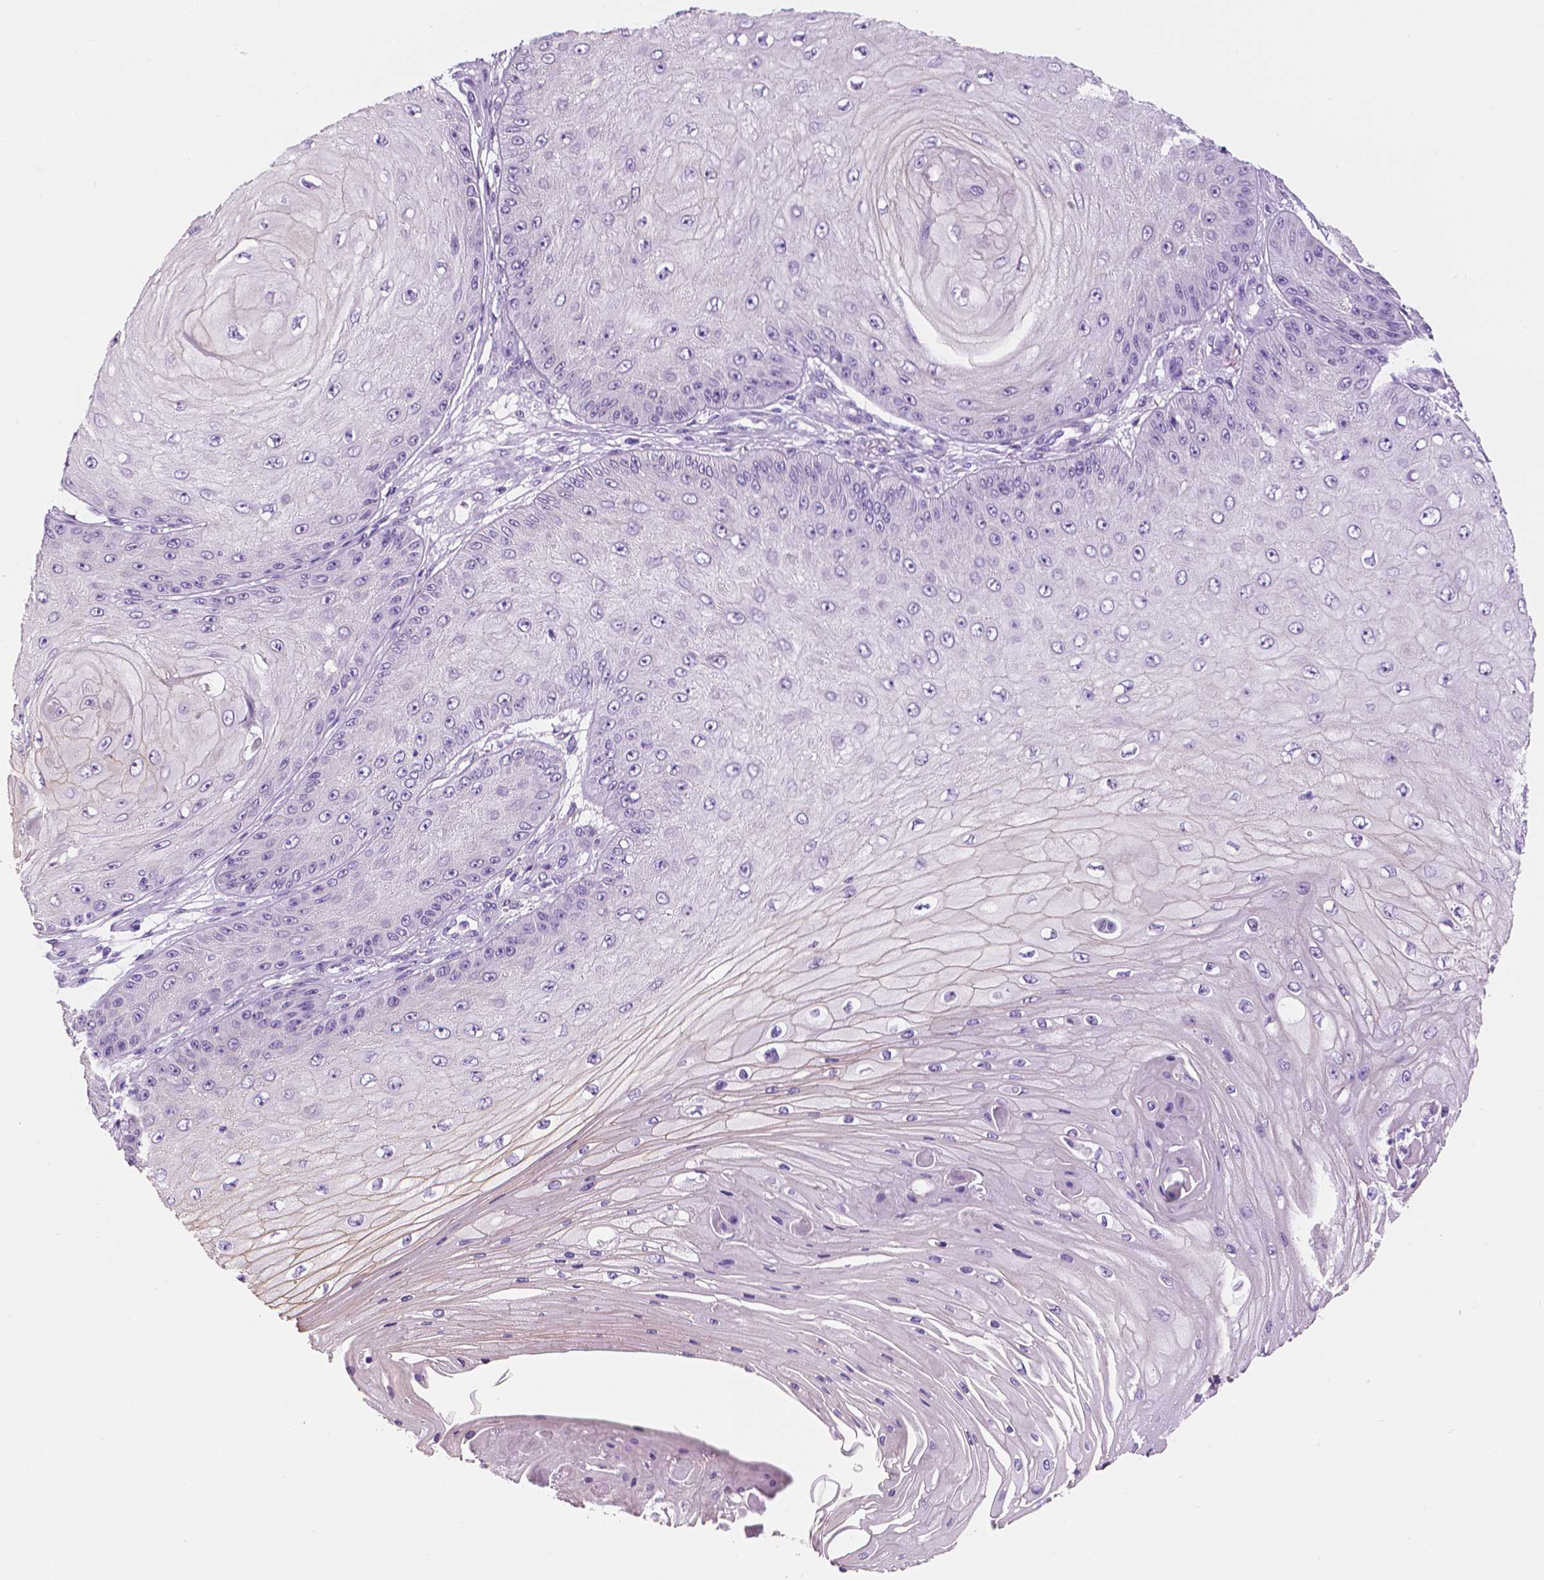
{"staining": {"intensity": "negative", "quantity": "none", "location": "none"}, "tissue": "skin cancer", "cell_type": "Tumor cells", "image_type": "cancer", "snomed": [{"axis": "morphology", "description": "Squamous cell carcinoma, NOS"}, {"axis": "topography", "description": "Skin"}], "caption": "Immunohistochemistry (IHC) of human skin cancer exhibits no positivity in tumor cells. The staining was performed using DAB to visualize the protein expression in brown, while the nuclei were stained in blue with hematoxylin (Magnification: 20x).", "gene": "PPL", "patient": {"sex": "male", "age": 70}}